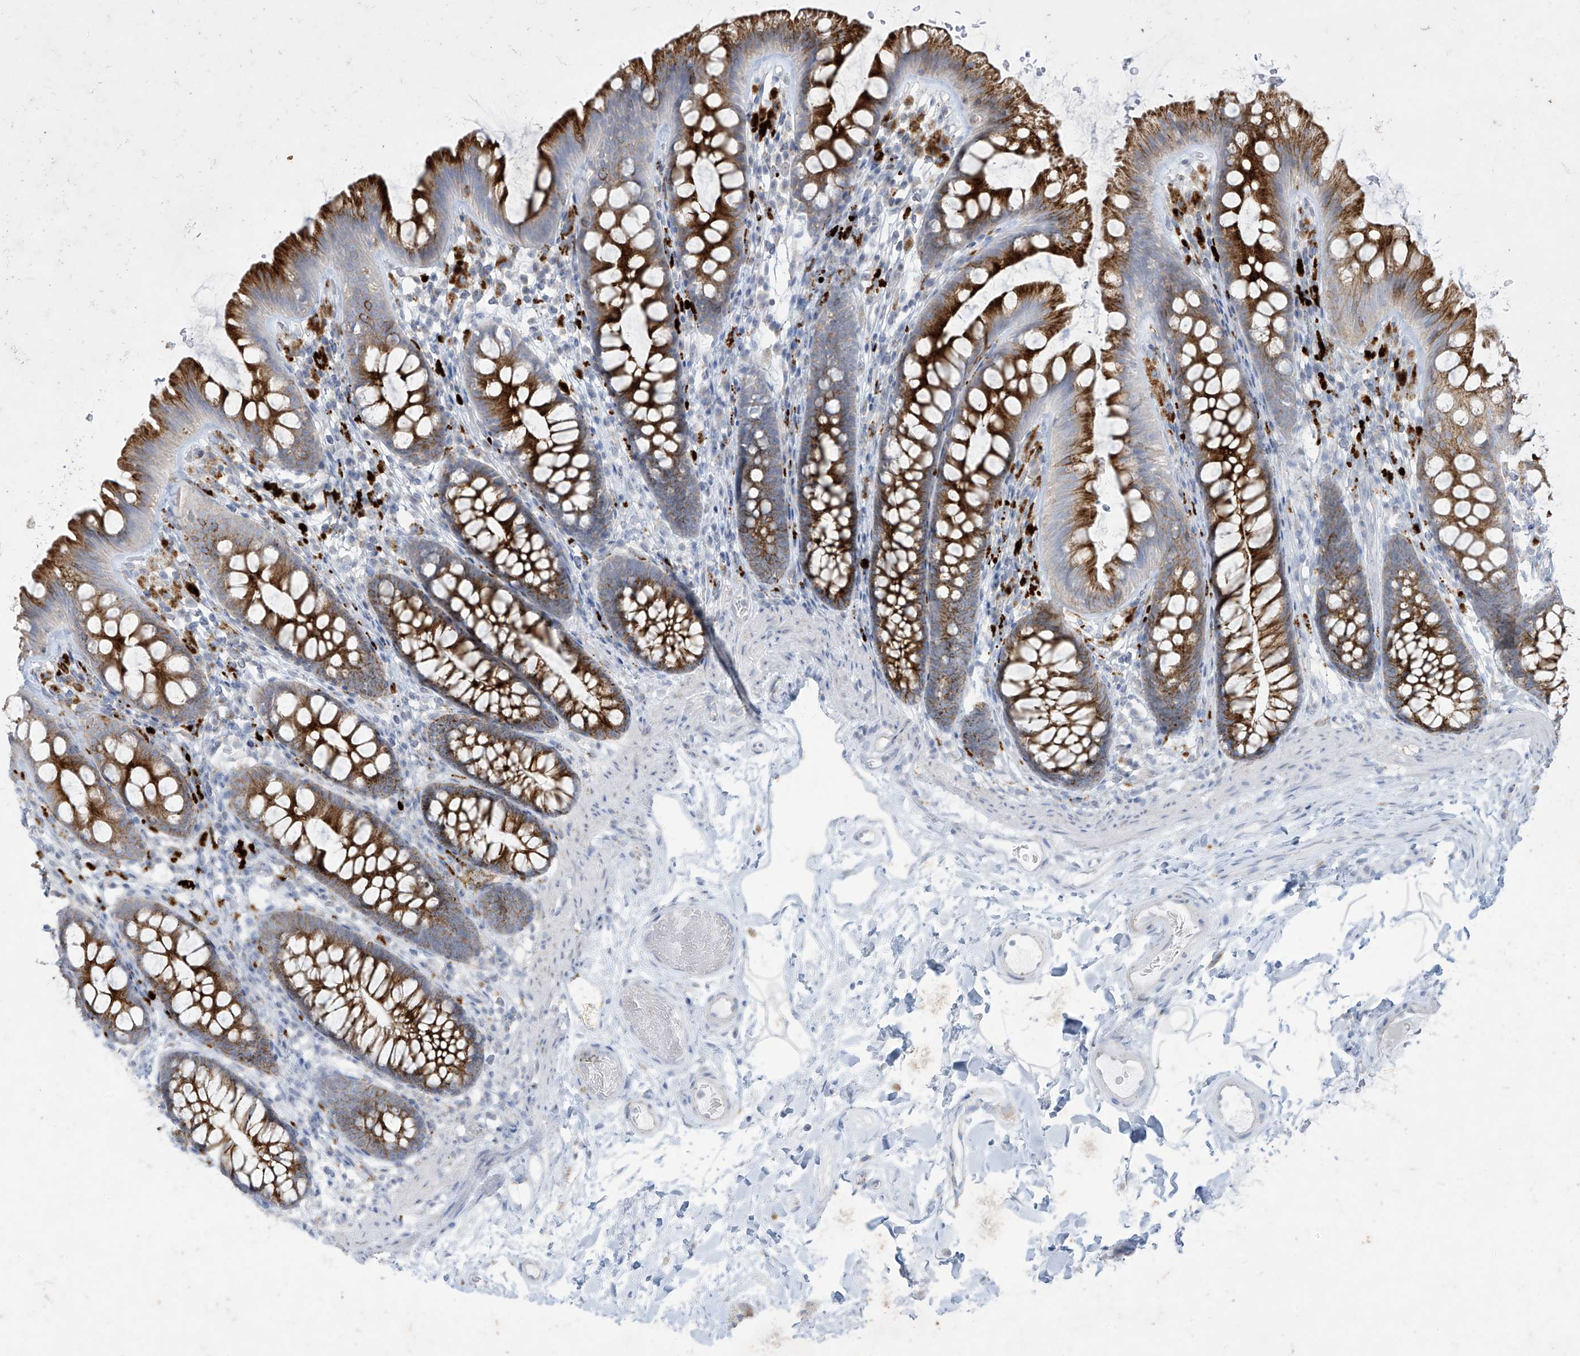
{"staining": {"intensity": "negative", "quantity": "none", "location": "none"}, "tissue": "colon", "cell_type": "Endothelial cells", "image_type": "normal", "snomed": [{"axis": "morphology", "description": "Normal tissue, NOS"}, {"axis": "topography", "description": "Colon"}], "caption": "Micrograph shows no significant protein staining in endothelial cells of normal colon.", "gene": "GPR137C", "patient": {"sex": "female", "age": 62}}